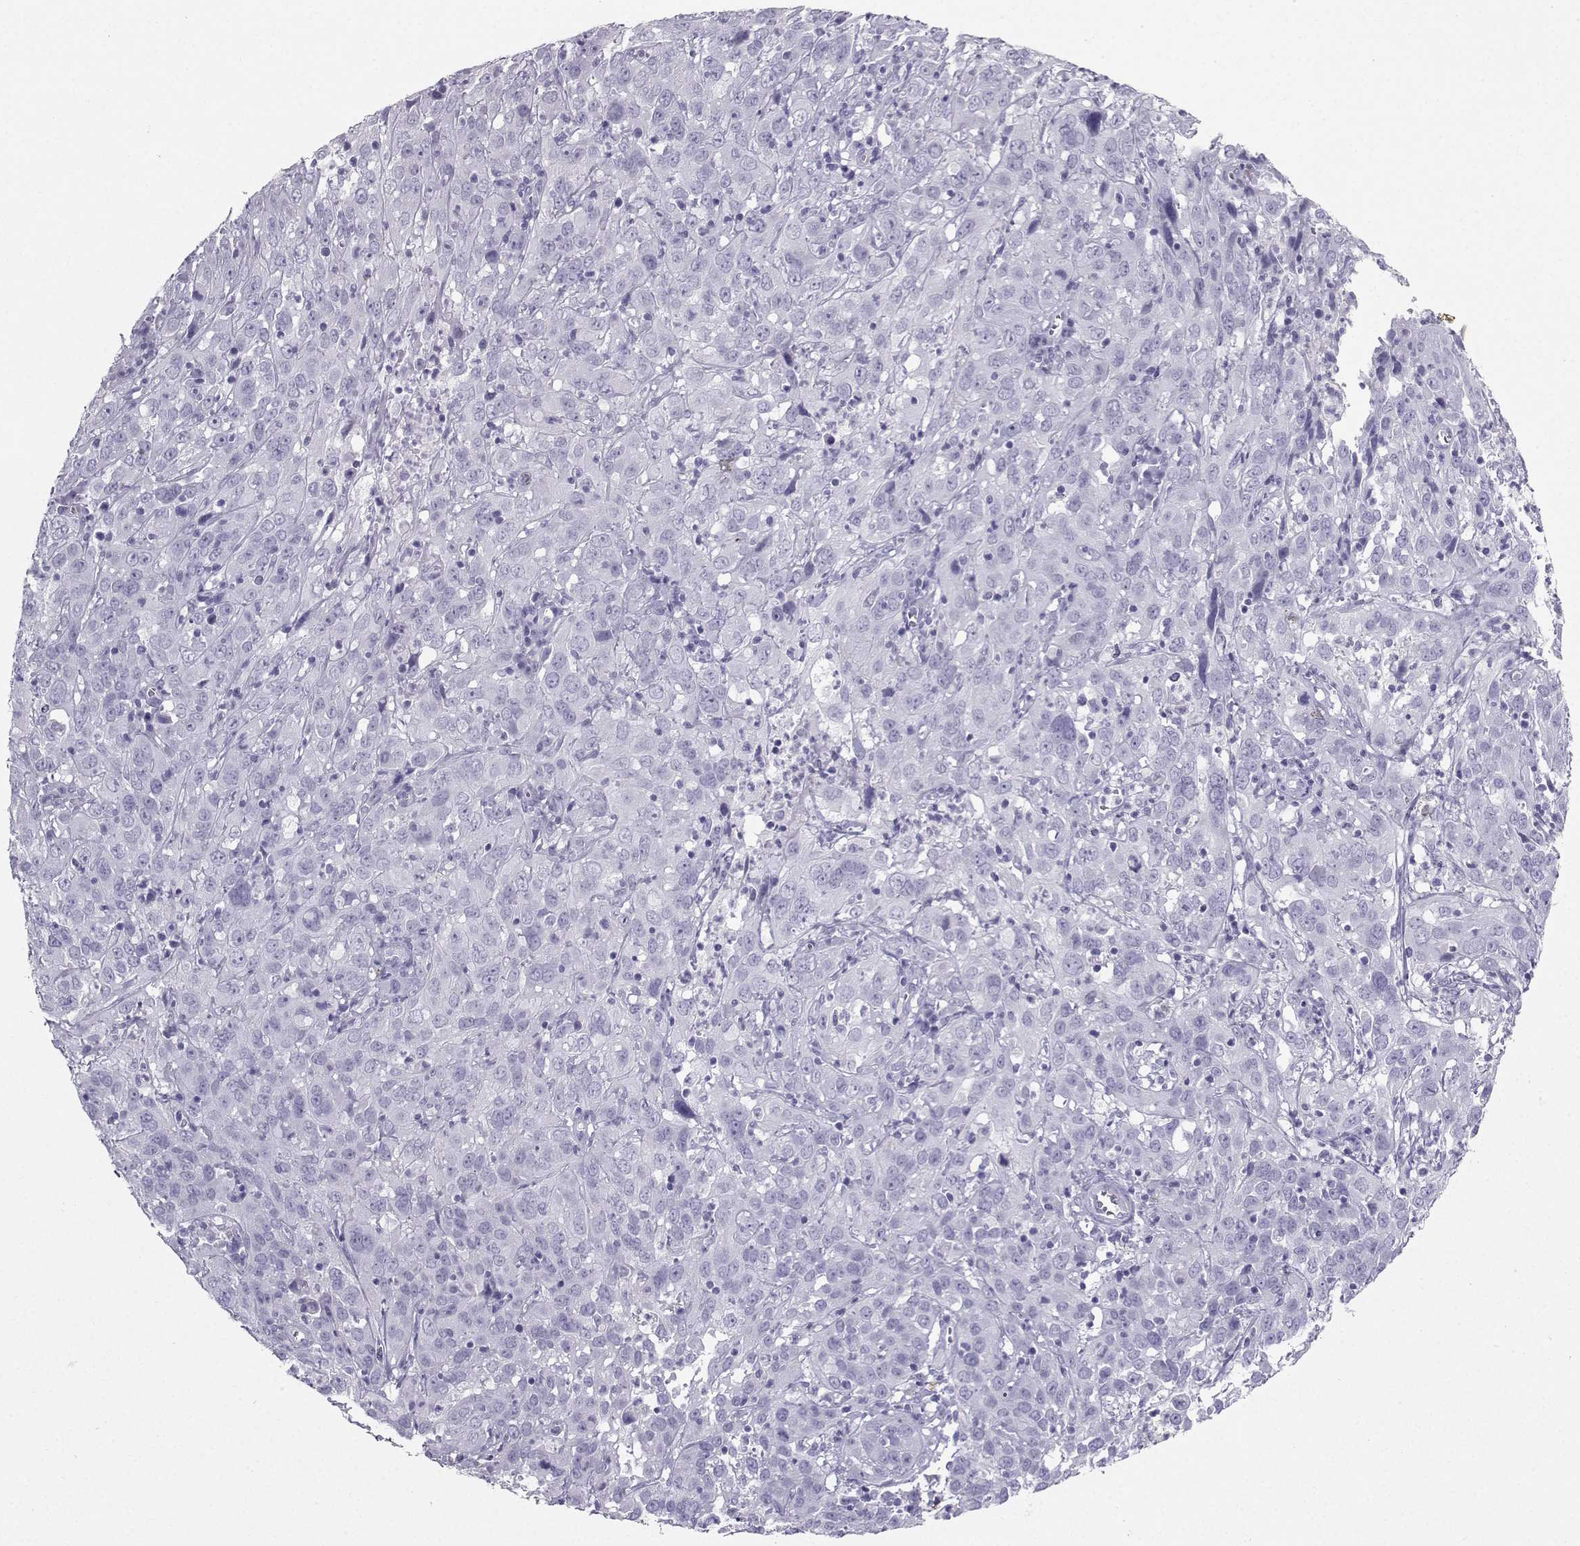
{"staining": {"intensity": "negative", "quantity": "none", "location": "none"}, "tissue": "cervical cancer", "cell_type": "Tumor cells", "image_type": "cancer", "snomed": [{"axis": "morphology", "description": "Squamous cell carcinoma, NOS"}, {"axis": "topography", "description": "Cervix"}], "caption": "Immunohistochemical staining of human cervical squamous cell carcinoma shows no significant expression in tumor cells.", "gene": "IQCD", "patient": {"sex": "female", "age": 32}}